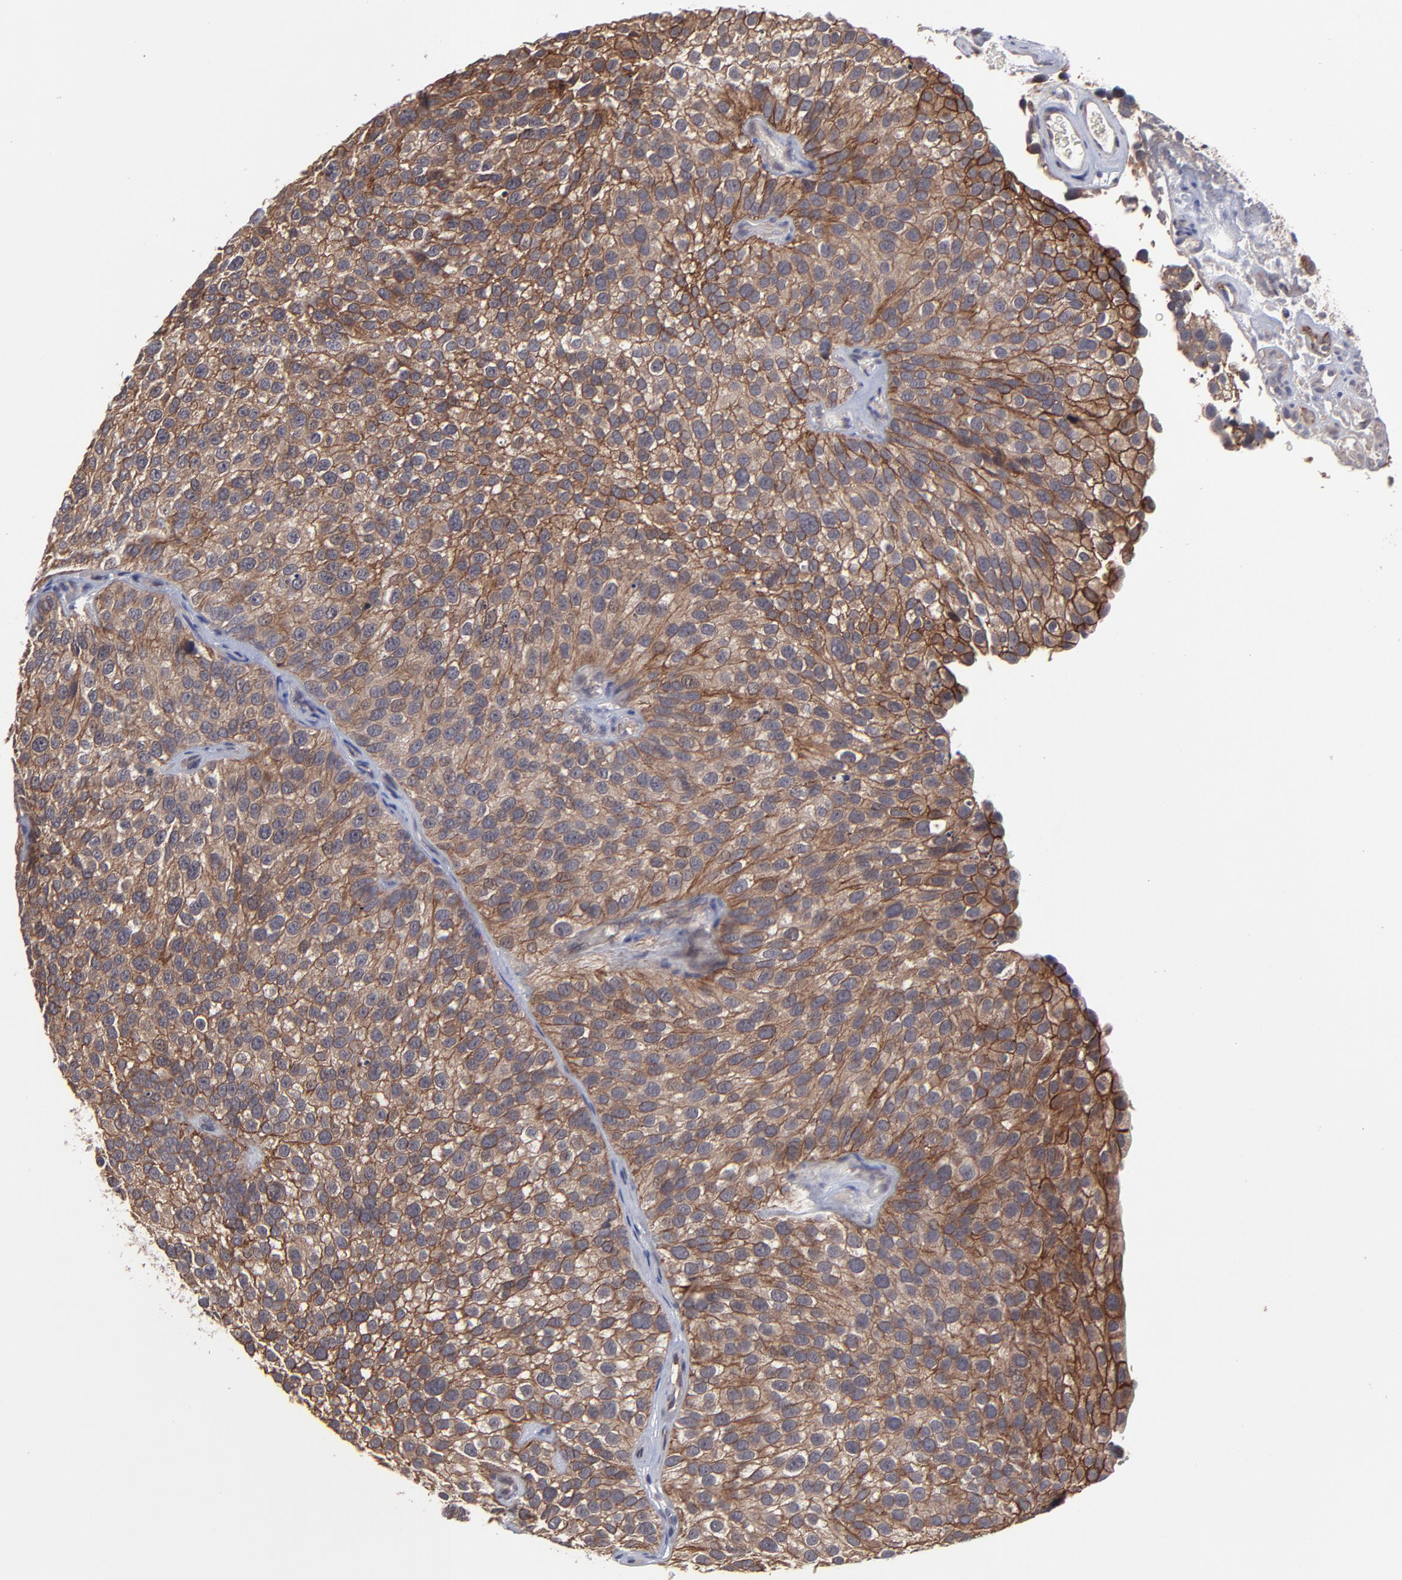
{"staining": {"intensity": "strong", "quantity": ">75%", "location": "cytoplasmic/membranous"}, "tissue": "urothelial cancer", "cell_type": "Tumor cells", "image_type": "cancer", "snomed": [{"axis": "morphology", "description": "Urothelial carcinoma, High grade"}, {"axis": "topography", "description": "Urinary bladder"}], "caption": "This histopathology image shows immunohistochemistry staining of human urothelial cancer, with high strong cytoplasmic/membranous expression in about >75% of tumor cells.", "gene": "ZNF780B", "patient": {"sex": "male", "age": 72}}